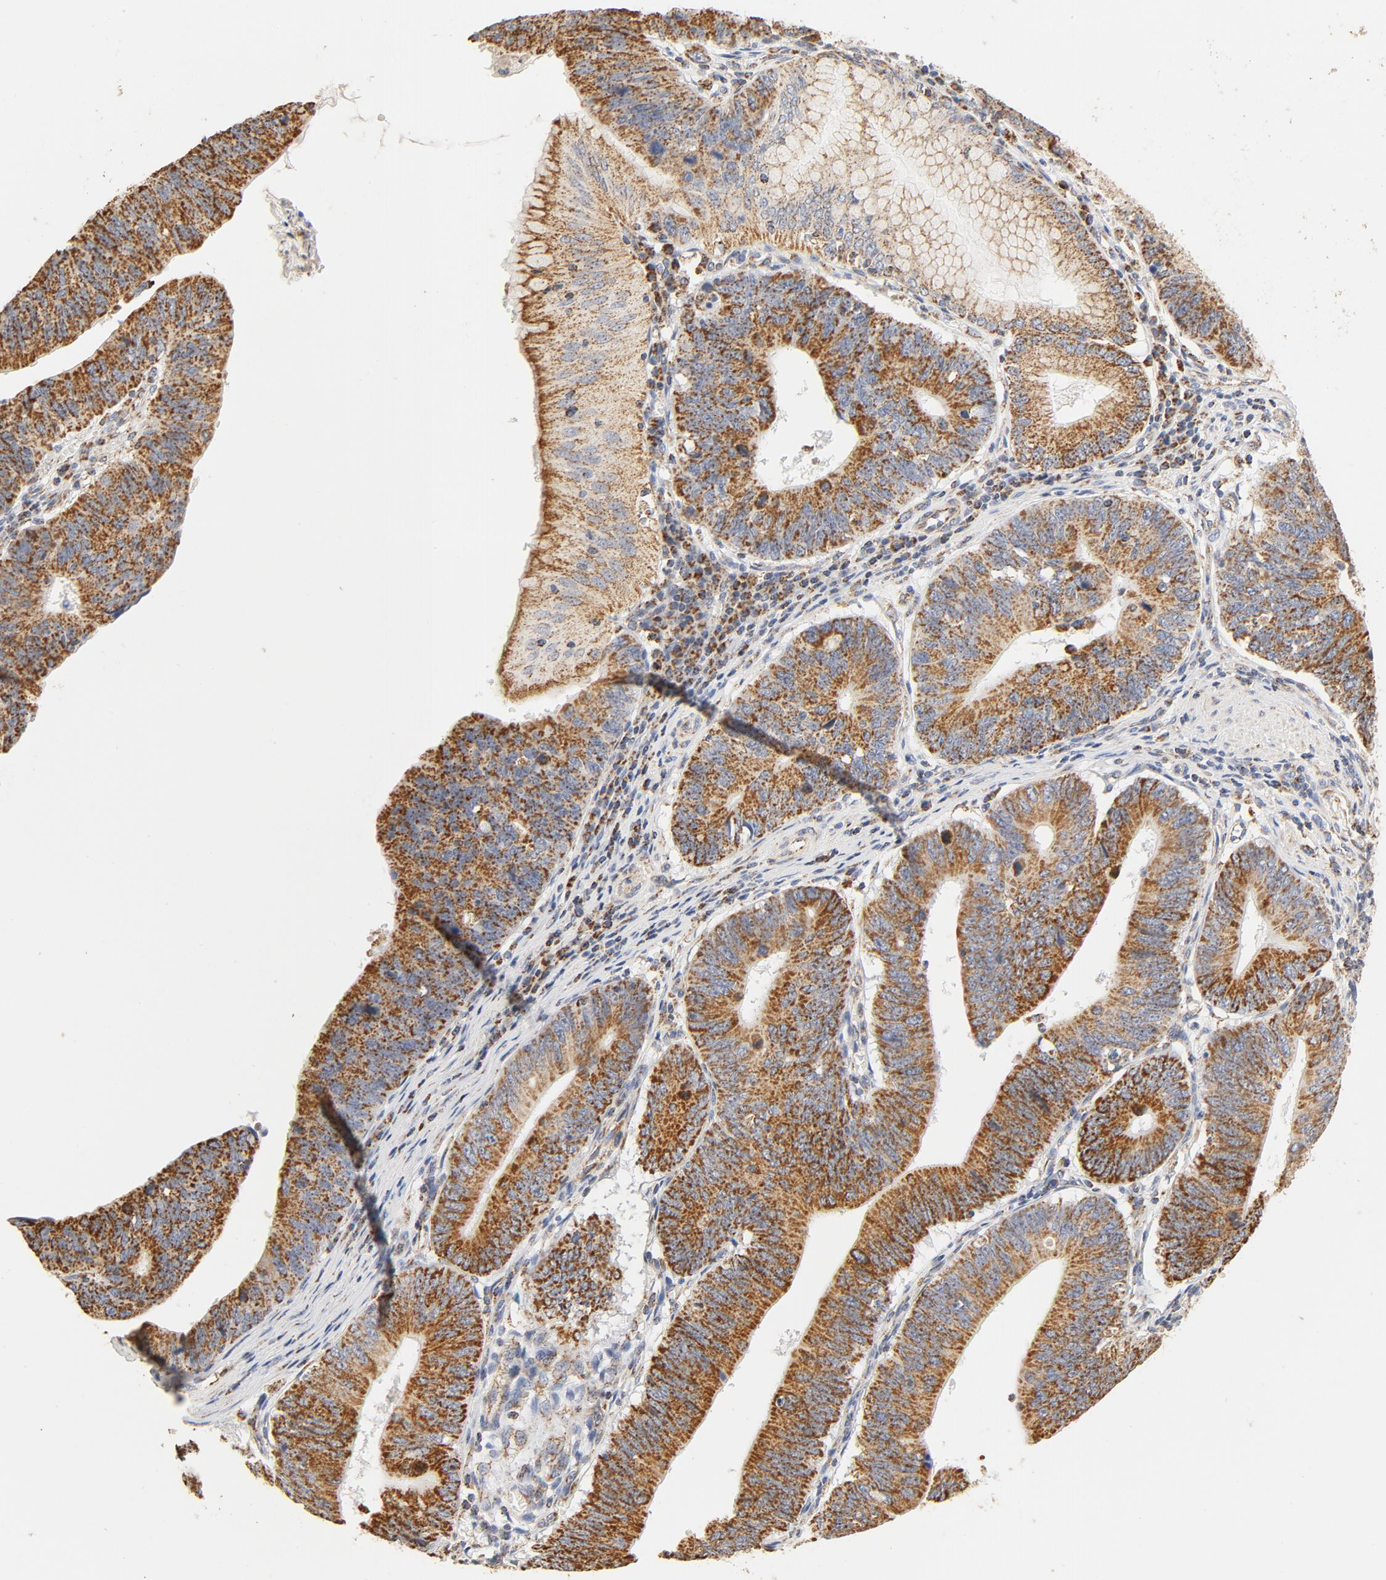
{"staining": {"intensity": "moderate", "quantity": ">75%", "location": "cytoplasmic/membranous"}, "tissue": "stomach cancer", "cell_type": "Tumor cells", "image_type": "cancer", "snomed": [{"axis": "morphology", "description": "Adenocarcinoma, NOS"}, {"axis": "topography", "description": "Stomach"}], "caption": "Immunohistochemistry (IHC) of adenocarcinoma (stomach) shows medium levels of moderate cytoplasmic/membranous expression in about >75% of tumor cells. The protein is stained brown, and the nuclei are stained in blue (DAB IHC with brightfield microscopy, high magnification).", "gene": "COX4I1", "patient": {"sex": "male", "age": 59}}